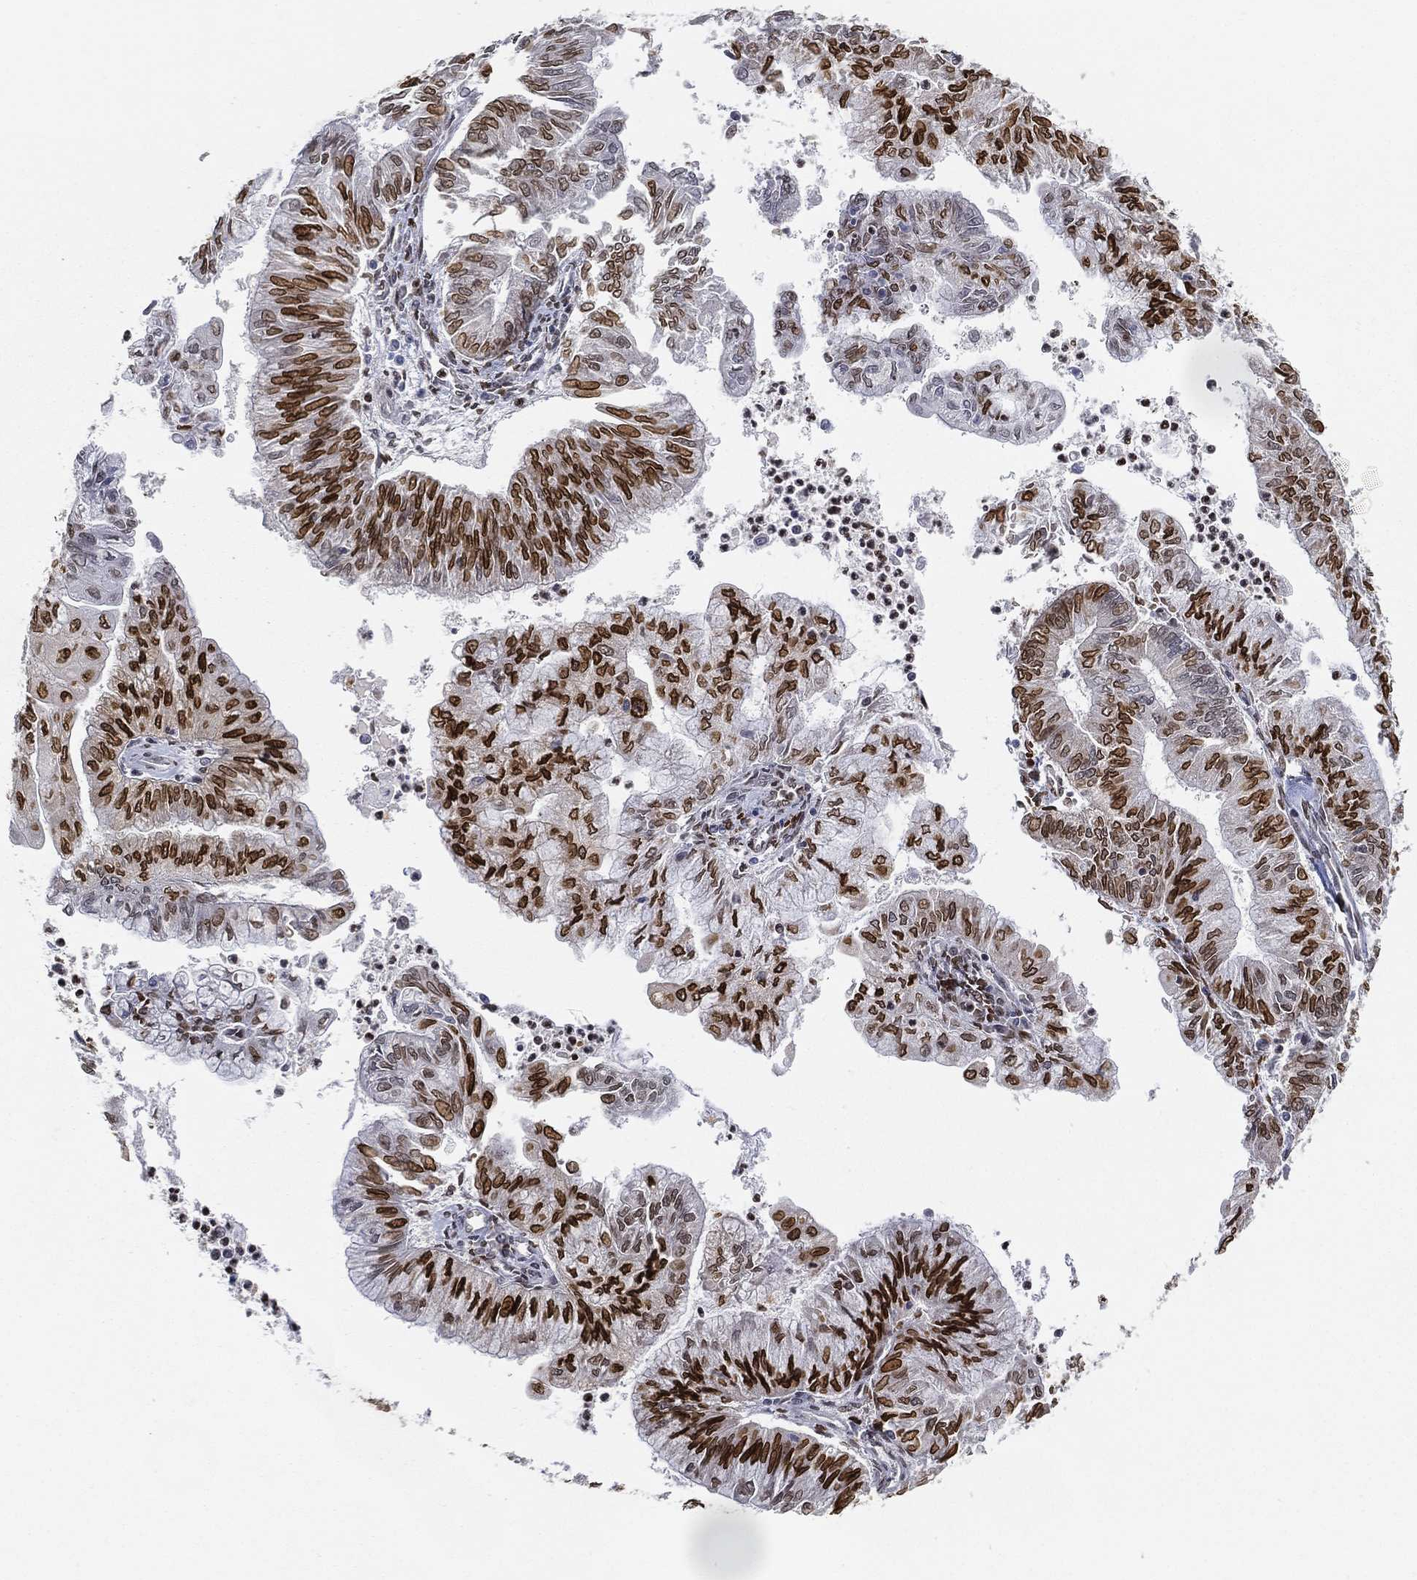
{"staining": {"intensity": "strong", "quantity": "25%-75%", "location": "nuclear"}, "tissue": "endometrial cancer", "cell_type": "Tumor cells", "image_type": "cancer", "snomed": [{"axis": "morphology", "description": "Adenocarcinoma, NOS"}, {"axis": "topography", "description": "Endometrium"}], "caption": "There is high levels of strong nuclear expression in tumor cells of endometrial cancer (adenocarcinoma), as demonstrated by immunohistochemical staining (brown color).", "gene": "LMNB1", "patient": {"sex": "female", "age": 59}}